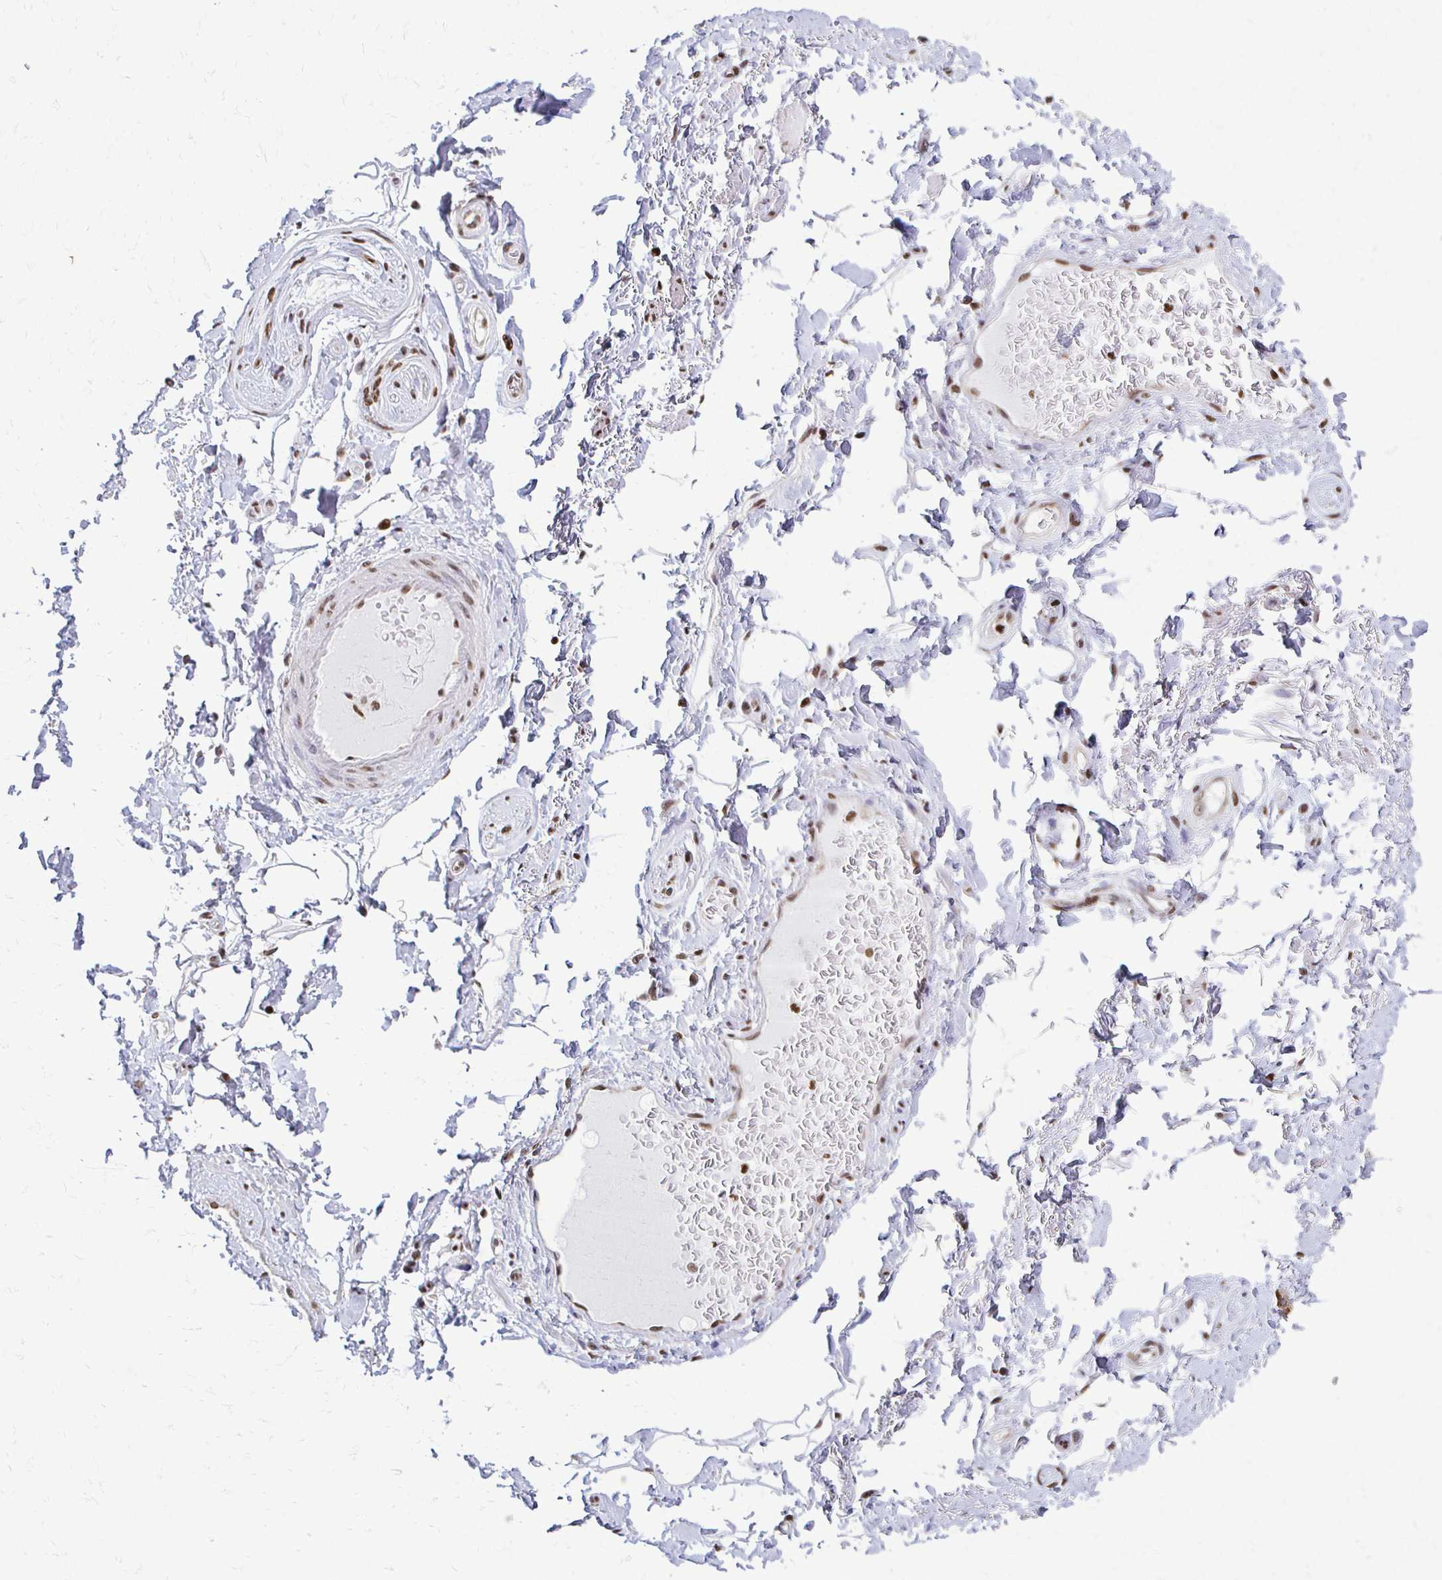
{"staining": {"intensity": "moderate", "quantity": ">75%", "location": "nuclear"}, "tissue": "adipose tissue", "cell_type": "Adipocytes", "image_type": "normal", "snomed": [{"axis": "morphology", "description": "Normal tissue, NOS"}, {"axis": "topography", "description": "Peripheral nerve tissue"}], "caption": "A high-resolution photomicrograph shows immunohistochemistry (IHC) staining of normal adipose tissue, which exhibits moderate nuclear expression in about >75% of adipocytes.", "gene": "HOXA9", "patient": {"sex": "male", "age": 51}}